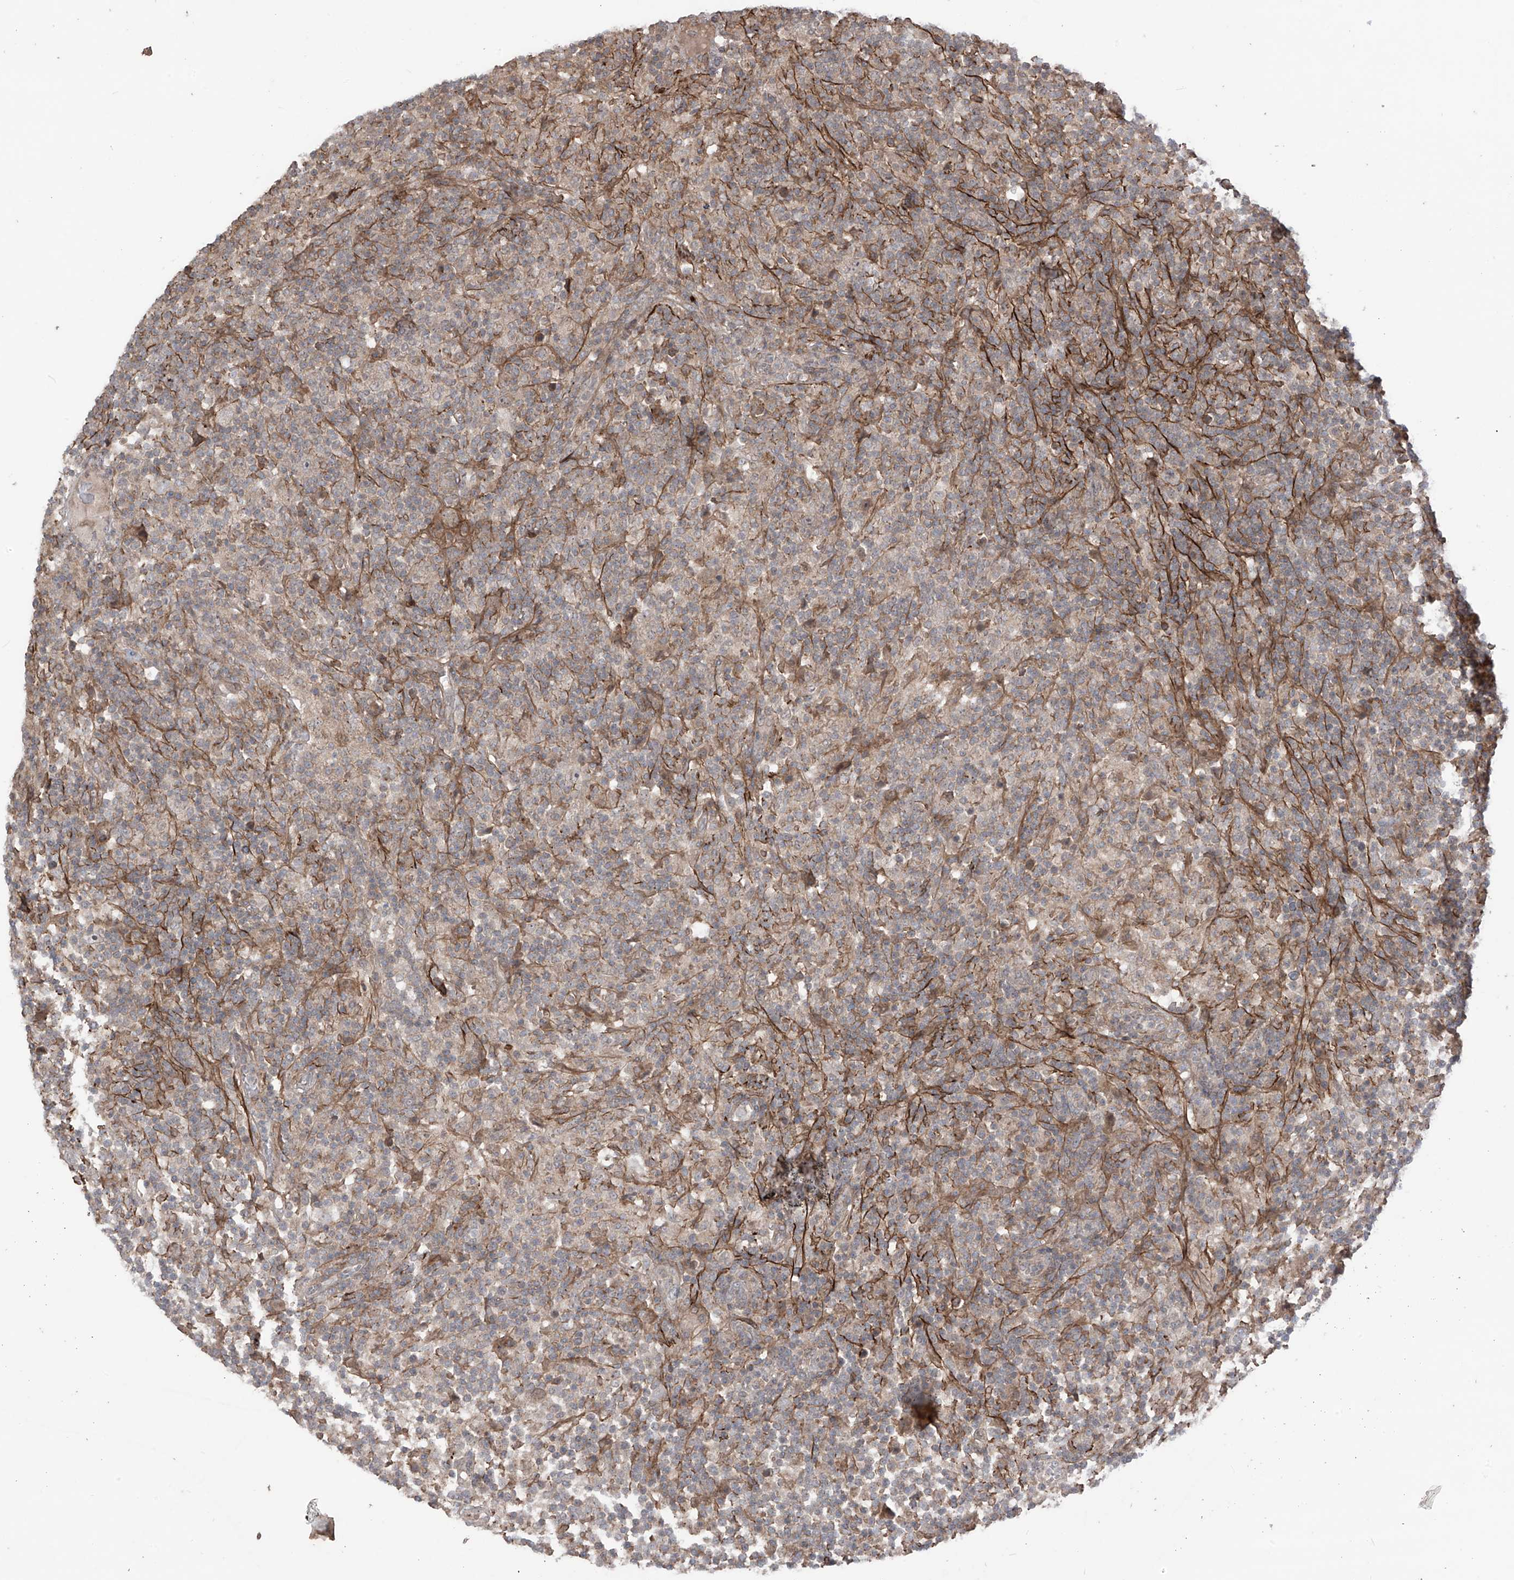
{"staining": {"intensity": "weak", "quantity": ">75%", "location": "cytoplasmic/membranous"}, "tissue": "lymphoma", "cell_type": "Tumor cells", "image_type": "cancer", "snomed": [{"axis": "morphology", "description": "Hodgkin's disease, NOS"}, {"axis": "topography", "description": "Lymph node"}], "caption": "Immunohistochemistry (IHC) of lymphoma shows low levels of weak cytoplasmic/membranous expression in approximately >75% of tumor cells.", "gene": "LRRC74A", "patient": {"sex": "male", "age": 70}}